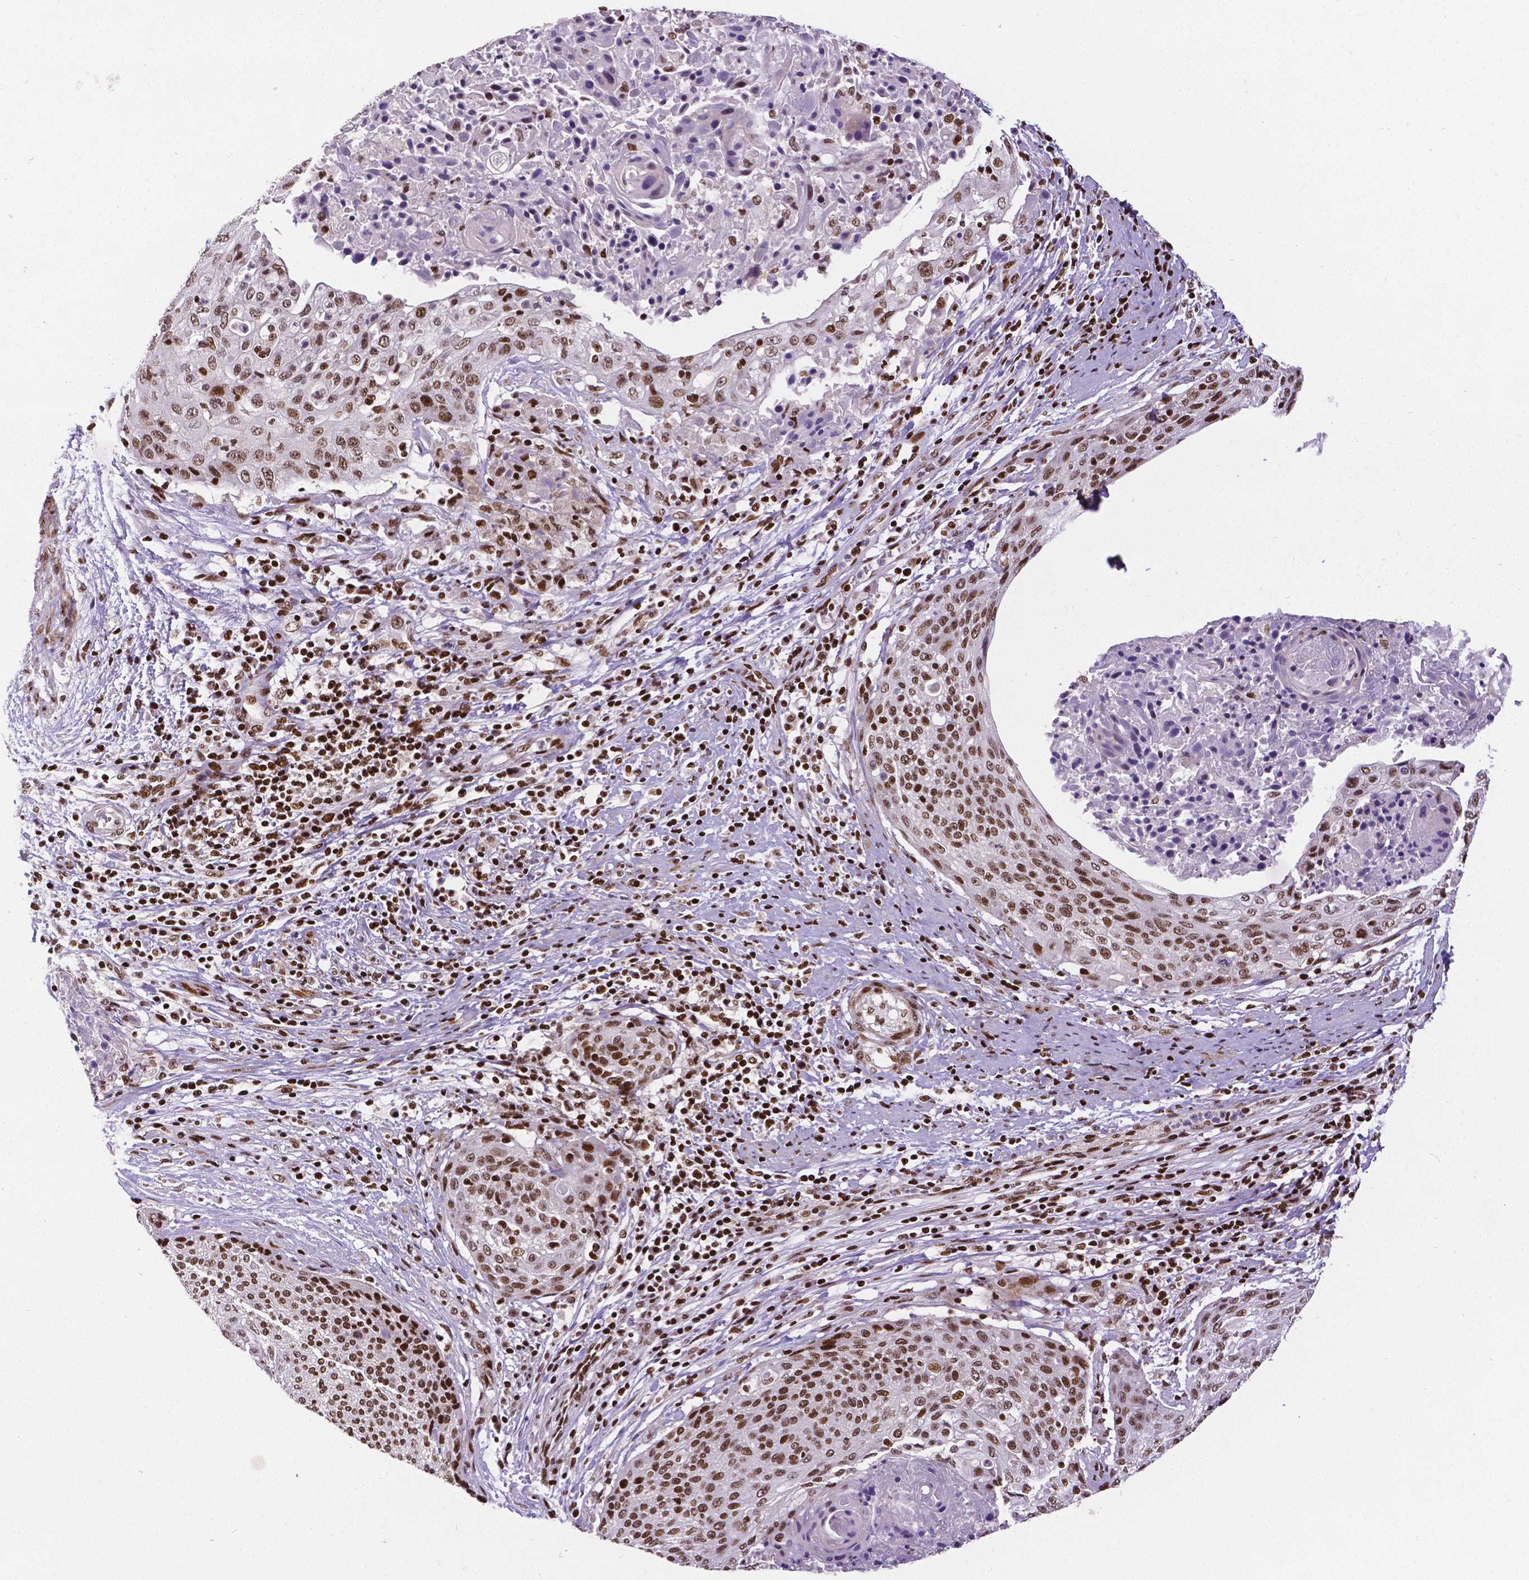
{"staining": {"intensity": "moderate", "quantity": ">75%", "location": "nuclear"}, "tissue": "cervical cancer", "cell_type": "Tumor cells", "image_type": "cancer", "snomed": [{"axis": "morphology", "description": "Squamous cell carcinoma, NOS"}, {"axis": "topography", "description": "Cervix"}], "caption": "A brown stain shows moderate nuclear staining of a protein in human cervical cancer tumor cells.", "gene": "CTCF", "patient": {"sex": "female", "age": 31}}